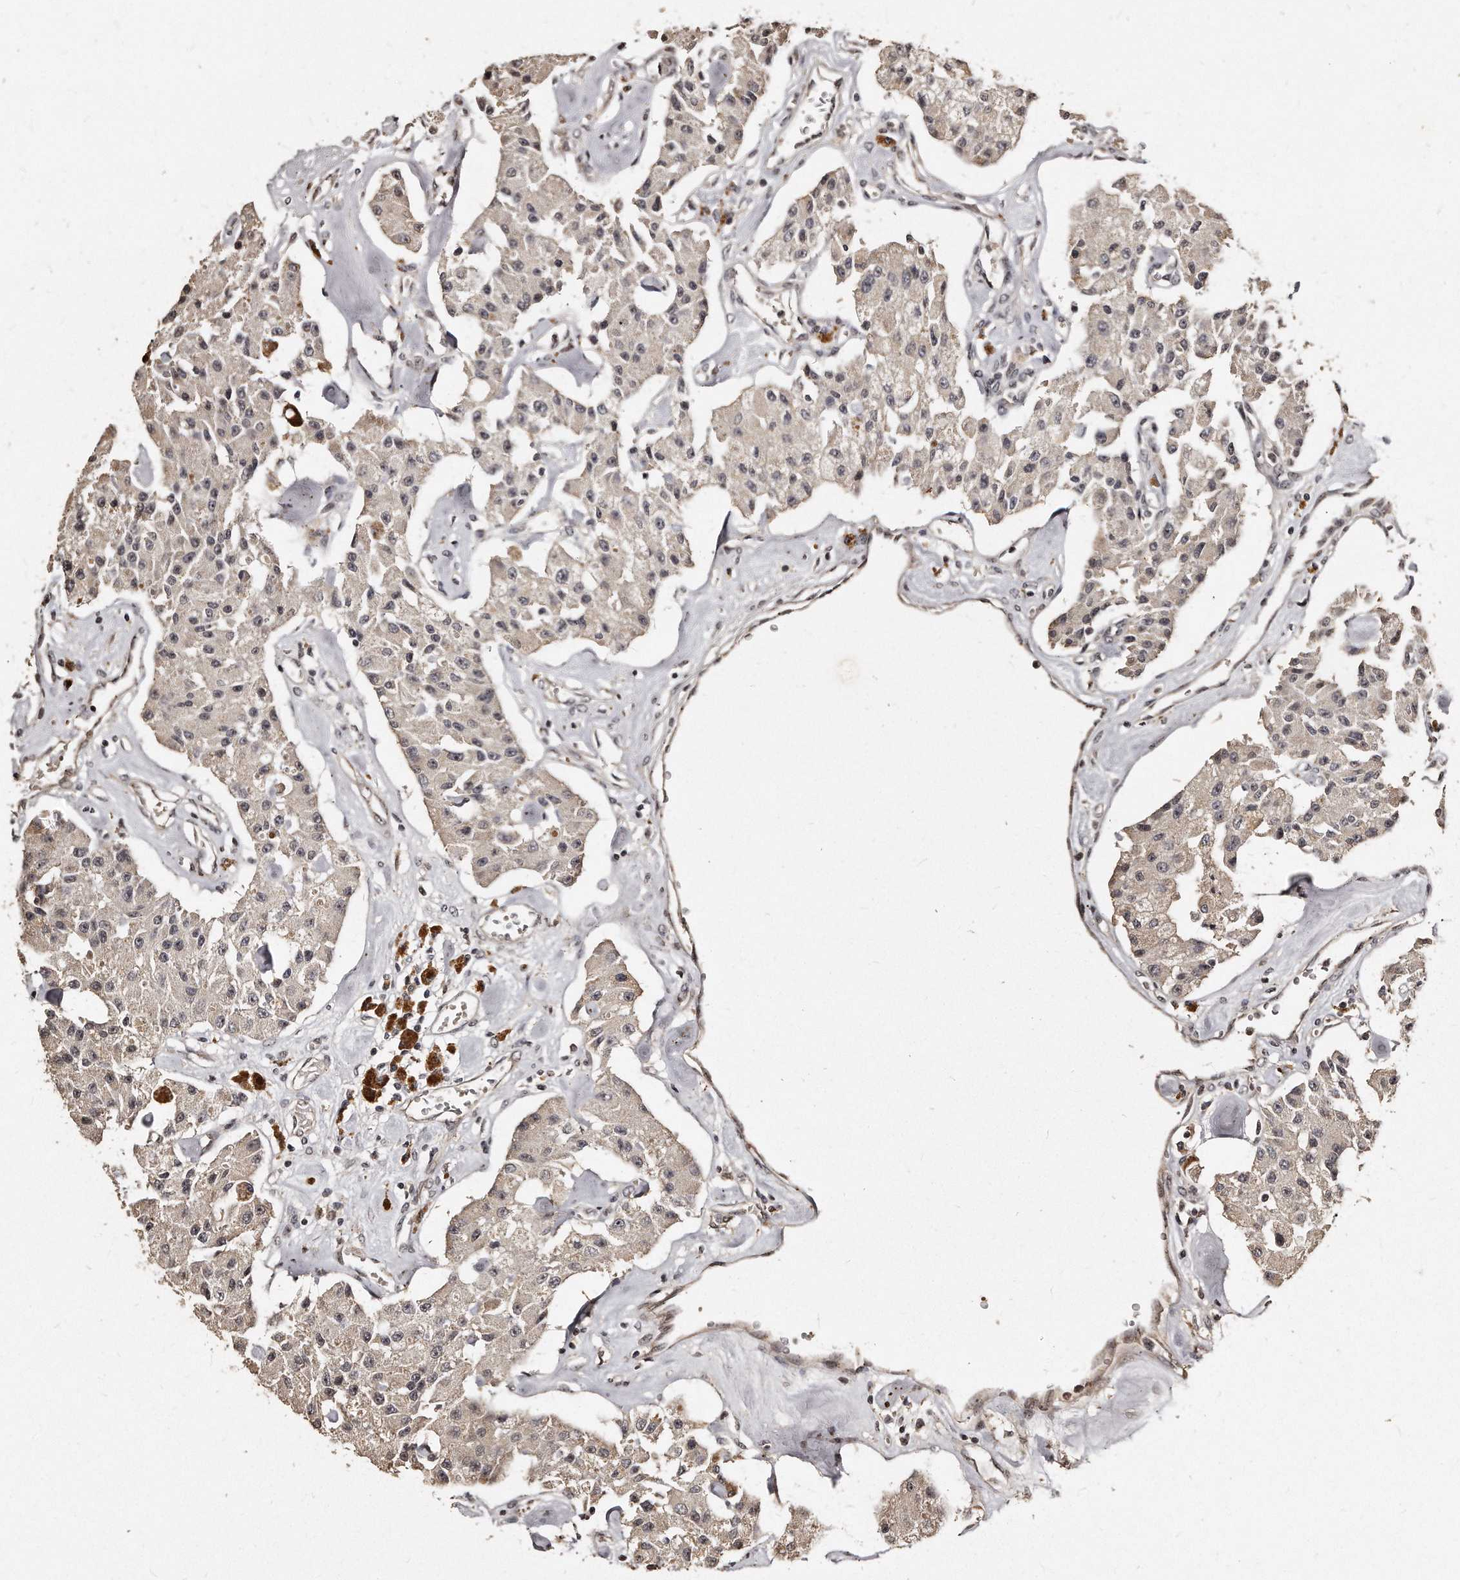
{"staining": {"intensity": "weak", "quantity": ">75%", "location": "cytoplasmic/membranous,nuclear"}, "tissue": "carcinoid", "cell_type": "Tumor cells", "image_type": "cancer", "snomed": [{"axis": "morphology", "description": "Carcinoid, malignant, NOS"}, {"axis": "topography", "description": "Pancreas"}], "caption": "DAB (3,3'-diaminobenzidine) immunohistochemical staining of carcinoid reveals weak cytoplasmic/membranous and nuclear protein positivity in approximately >75% of tumor cells. The staining is performed using DAB brown chromogen to label protein expression. The nuclei are counter-stained blue using hematoxylin.", "gene": "TSHR", "patient": {"sex": "male", "age": 41}}